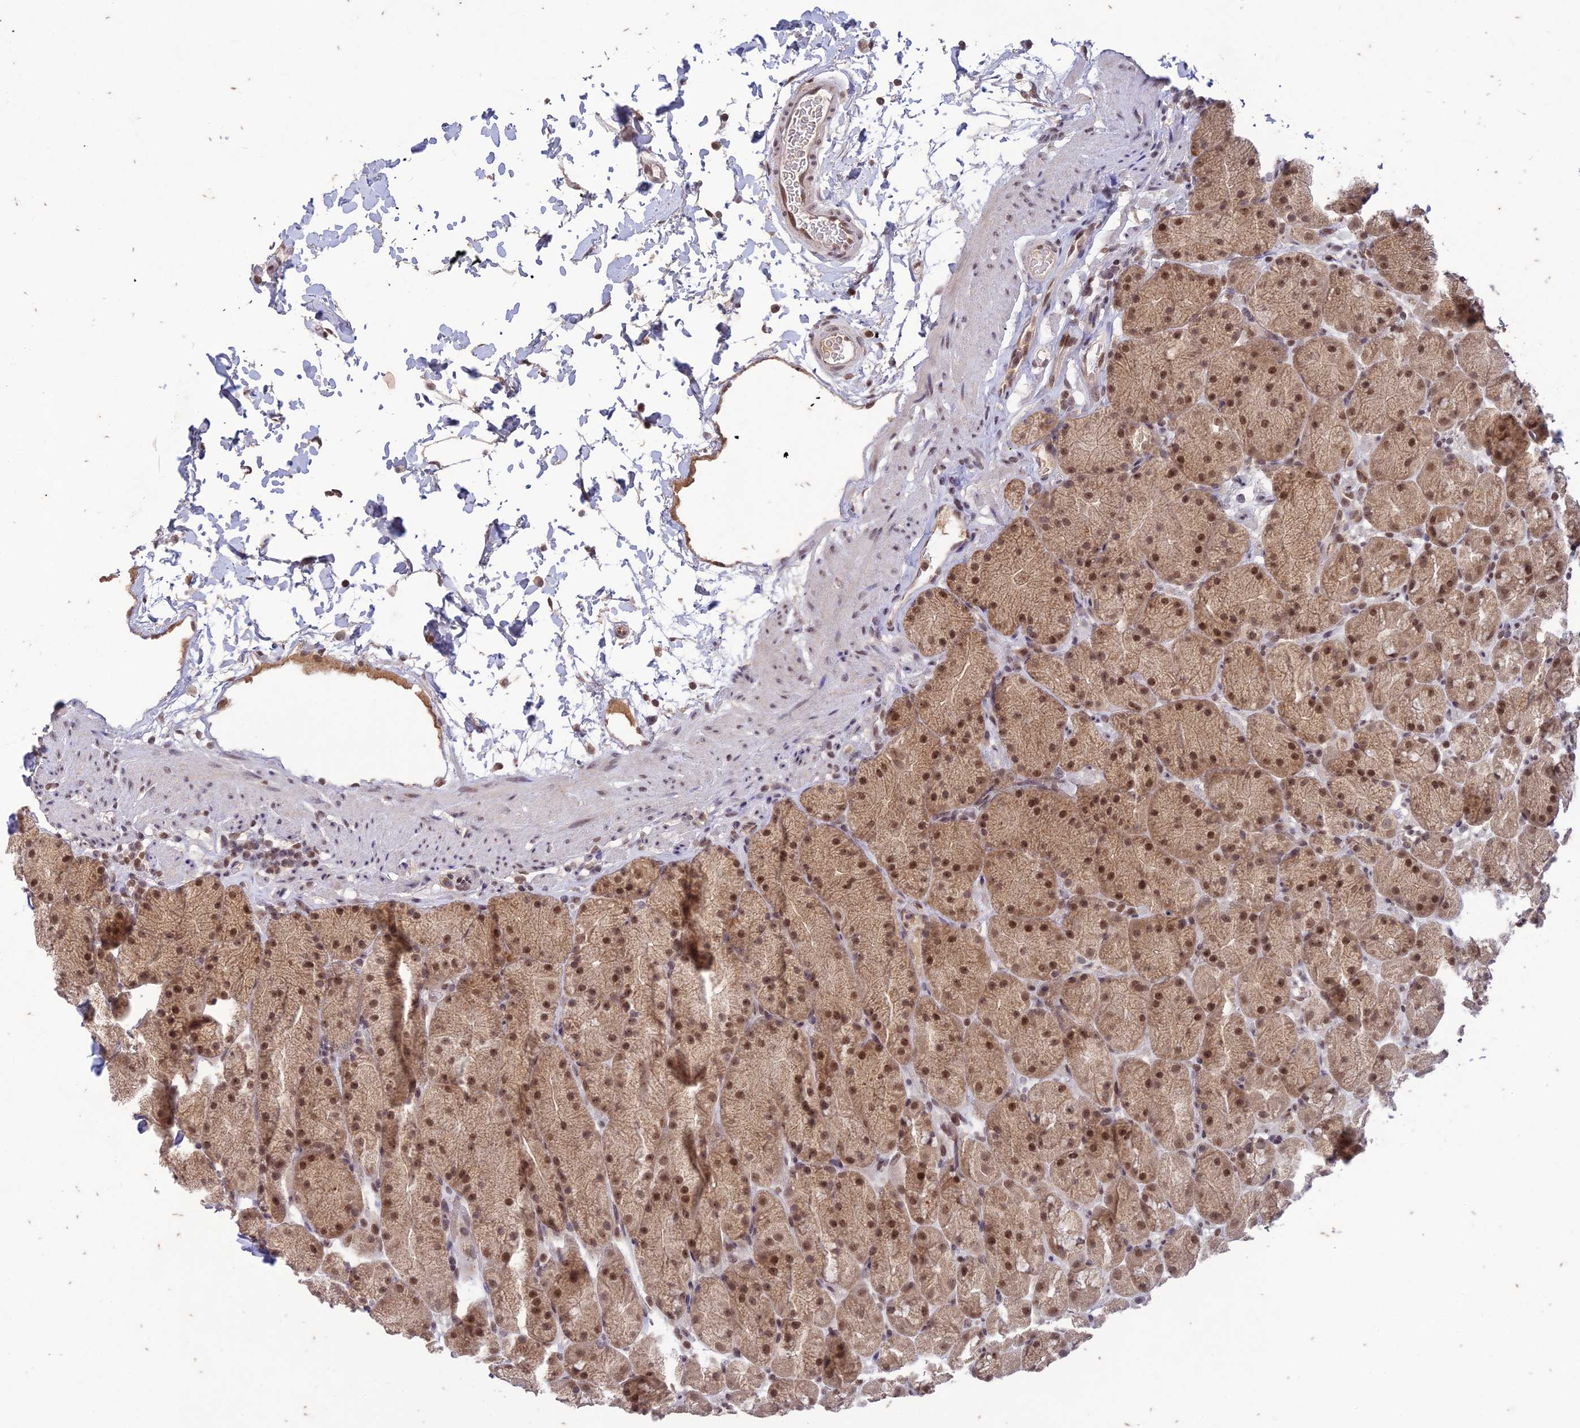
{"staining": {"intensity": "moderate", "quantity": ">75%", "location": "cytoplasmic/membranous,nuclear"}, "tissue": "stomach", "cell_type": "Glandular cells", "image_type": "normal", "snomed": [{"axis": "morphology", "description": "Normal tissue, NOS"}, {"axis": "topography", "description": "Stomach, upper"}, {"axis": "topography", "description": "Stomach, lower"}], "caption": "Unremarkable stomach demonstrates moderate cytoplasmic/membranous,nuclear expression in approximately >75% of glandular cells.", "gene": "POP4", "patient": {"sex": "male", "age": 67}}